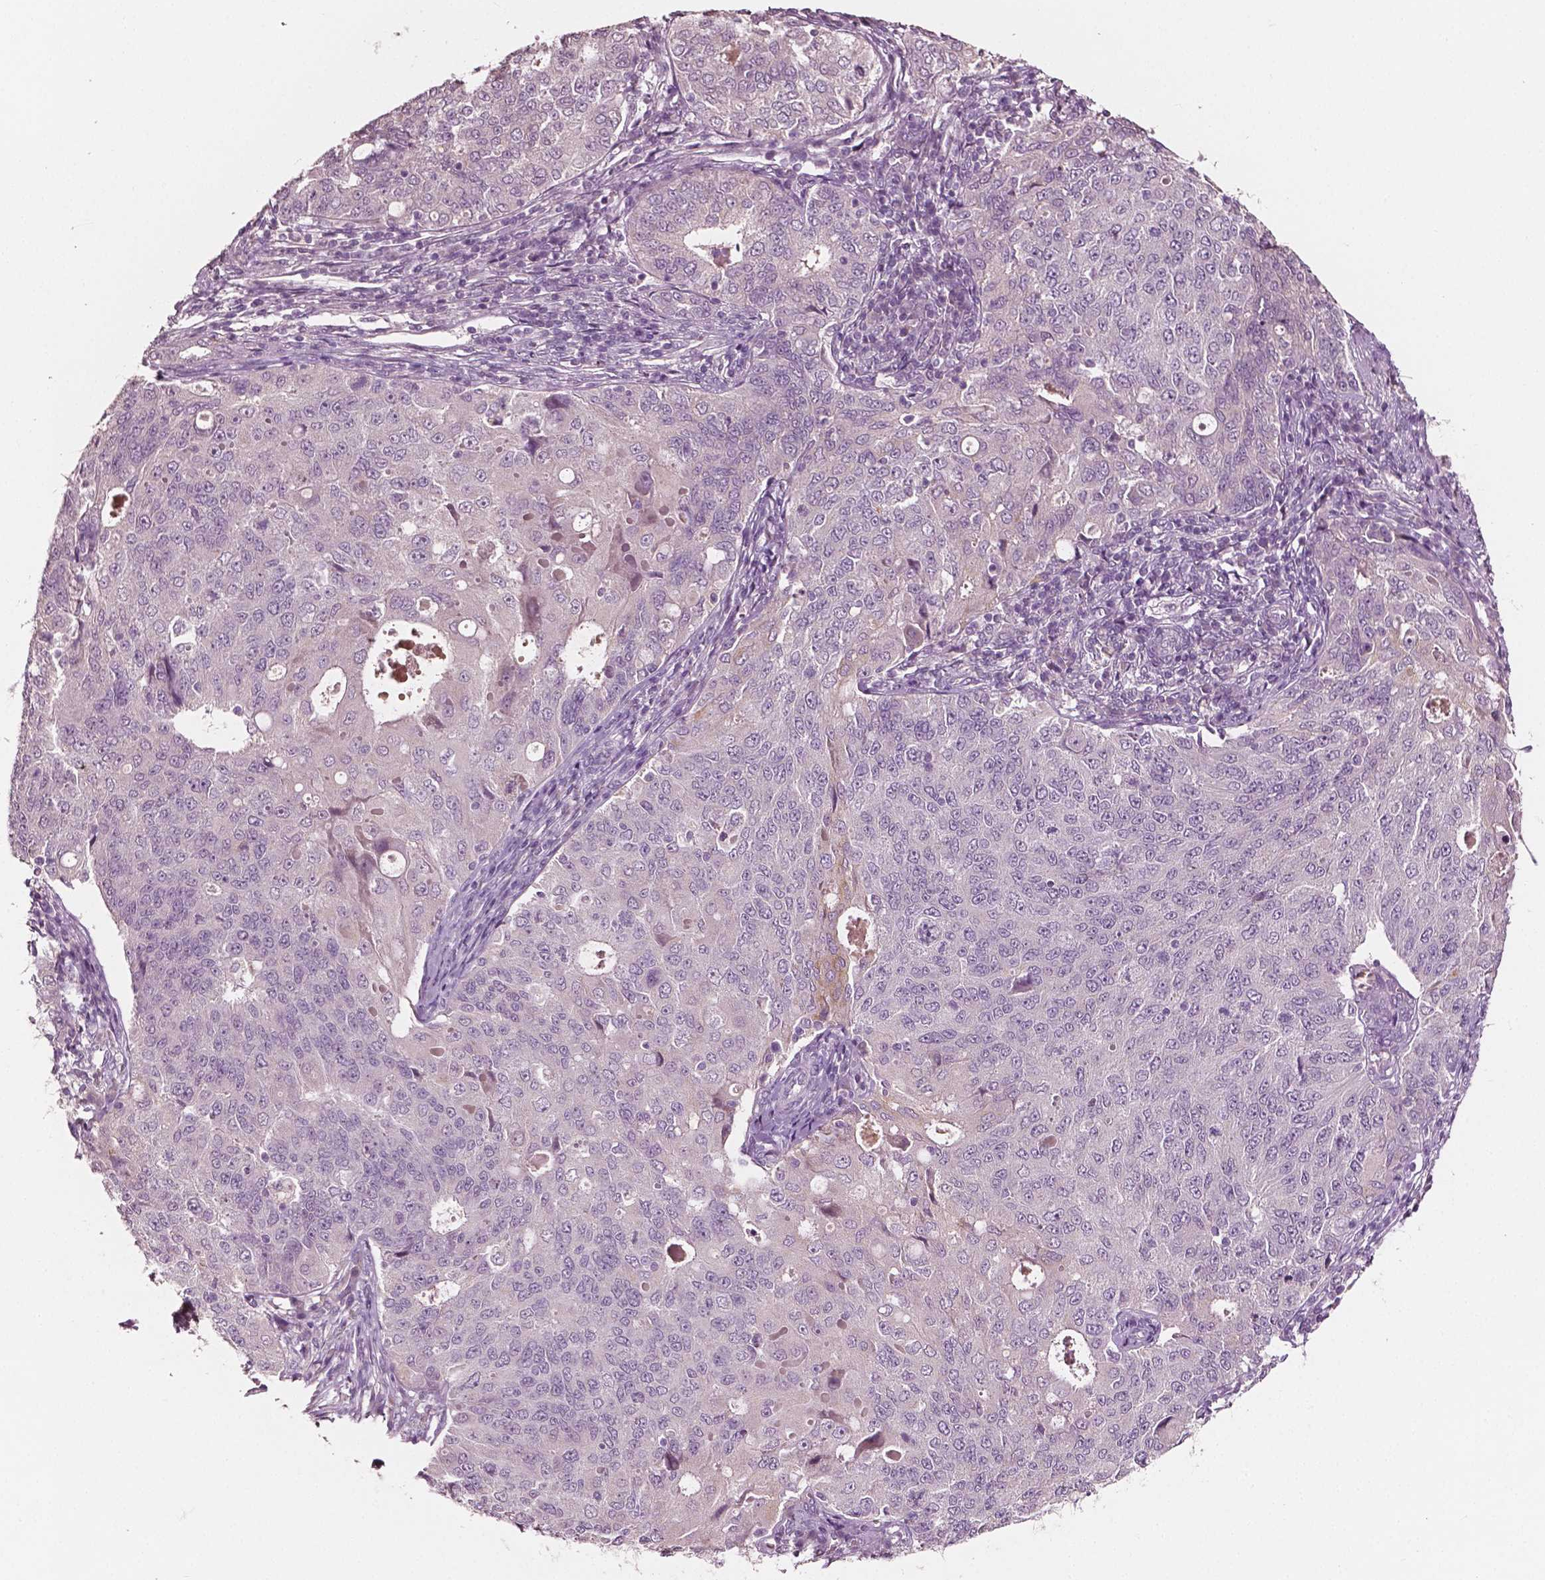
{"staining": {"intensity": "negative", "quantity": "none", "location": "none"}, "tissue": "endometrial cancer", "cell_type": "Tumor cells", "image_type": "cancer", "snomed": [{"axis": "morphology", "description": "Adenocarcinoma, NOS"}, {"axis": "topography", "description": "Endometrium"}], "caption": "A histopathology image of human endometrial cancer (adenocarcinoma) is negative for staining in tumor cells.", "gene": "PLA2R1", "patient": {"sex": "female", "age": 43}}